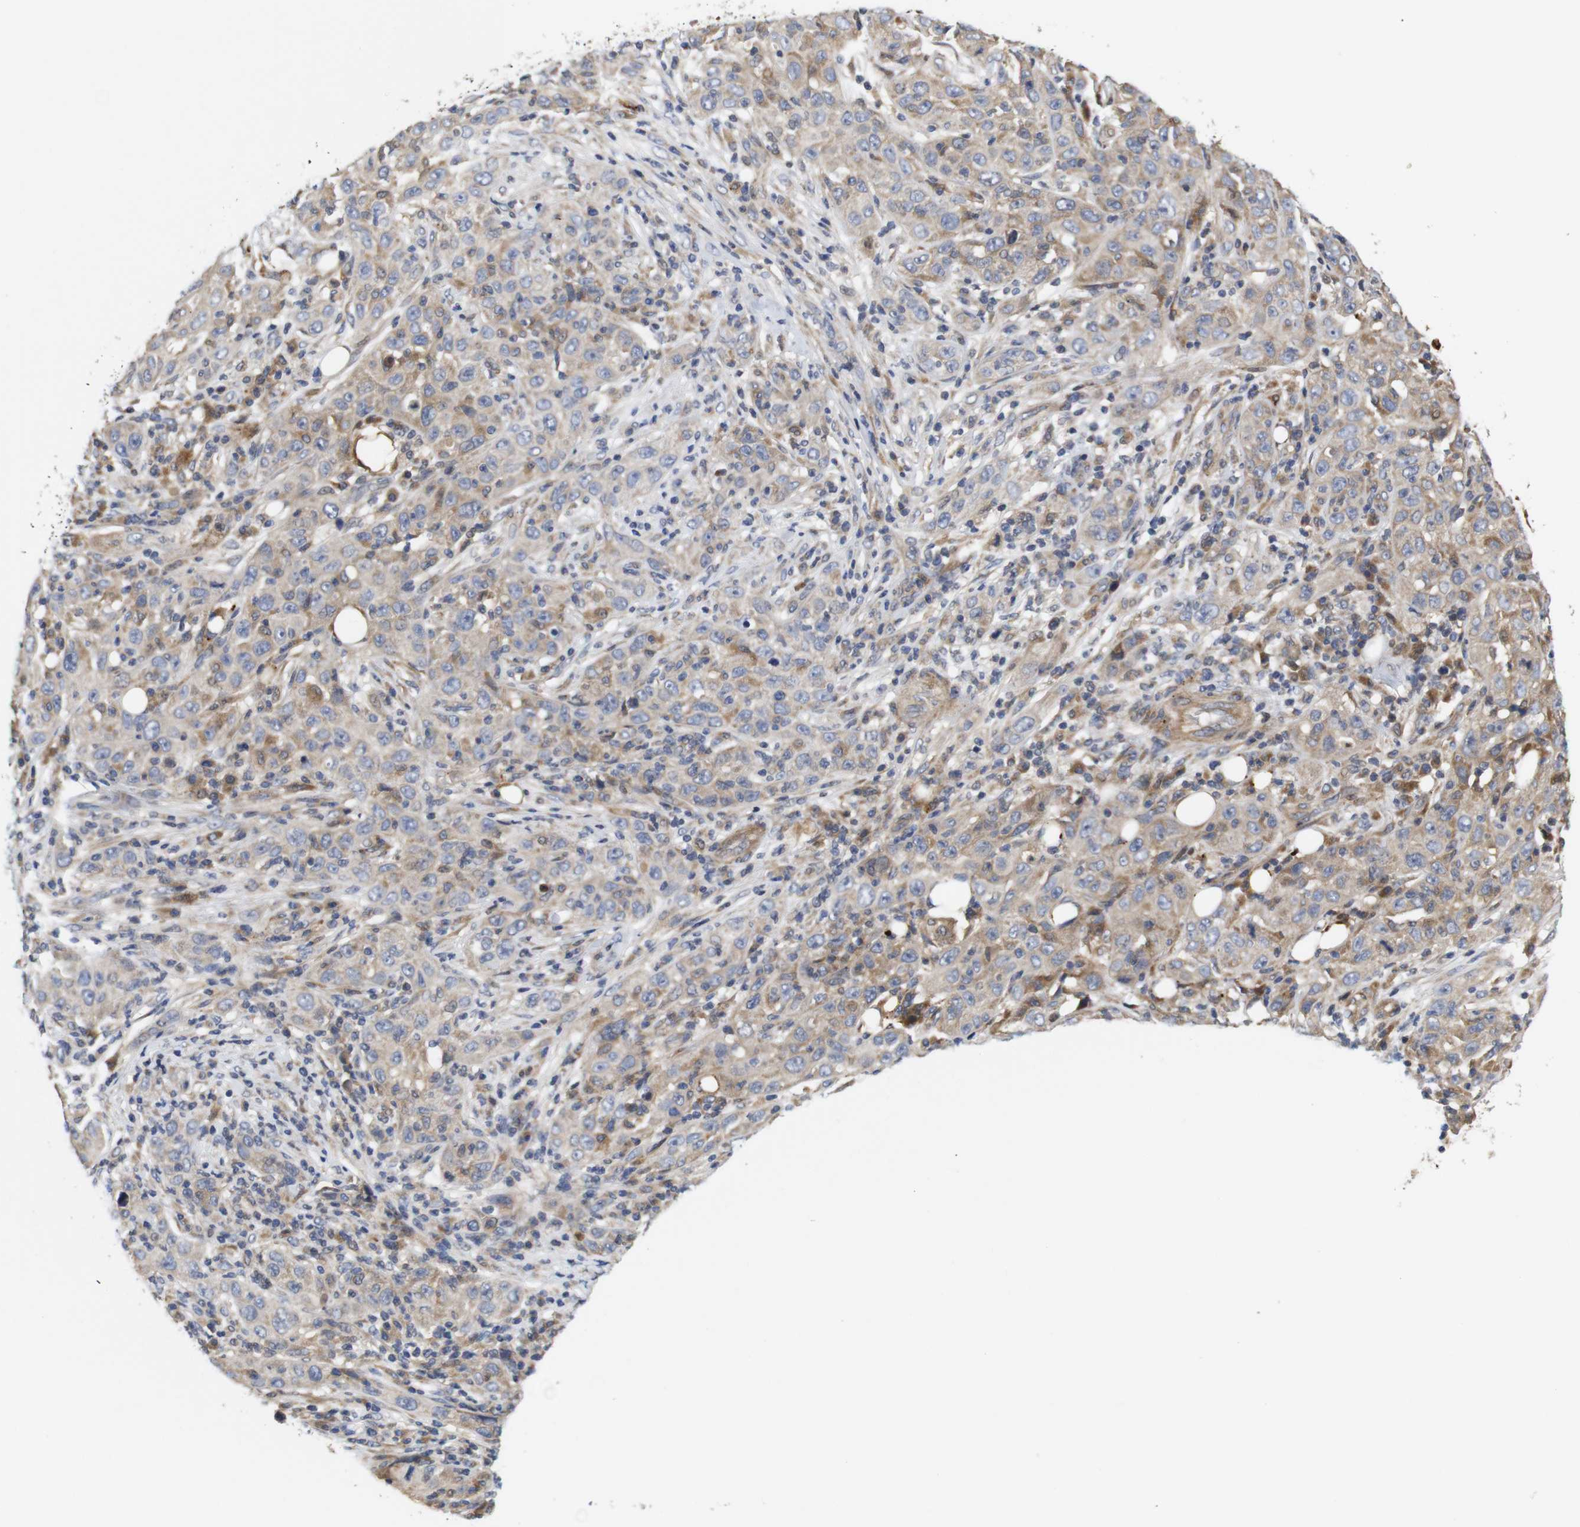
{"staining": {"intensity": "weak", "quantity": "<25%", "location": "cytoplasmic/membranous"}, "tissue": "skin cancer", "cell_type": "Tumor cells", "image_type": "cancer", "snomed": [{"axis": "morphology", "description": "Squamous cell carcinoma, NOS"}, {"axis": "topography", "description": "Skin"}], "caption": "Histopathology image shows no significant protein expression in tumor cells of skin squamous cell carcinoma. (Stains: DAB IHC with hematoxylin counter stain, Microscopy: brightfield microscopy at high magnification).", "gene": "SPRY3", "patient": {"sex": "female", "age": 88}}